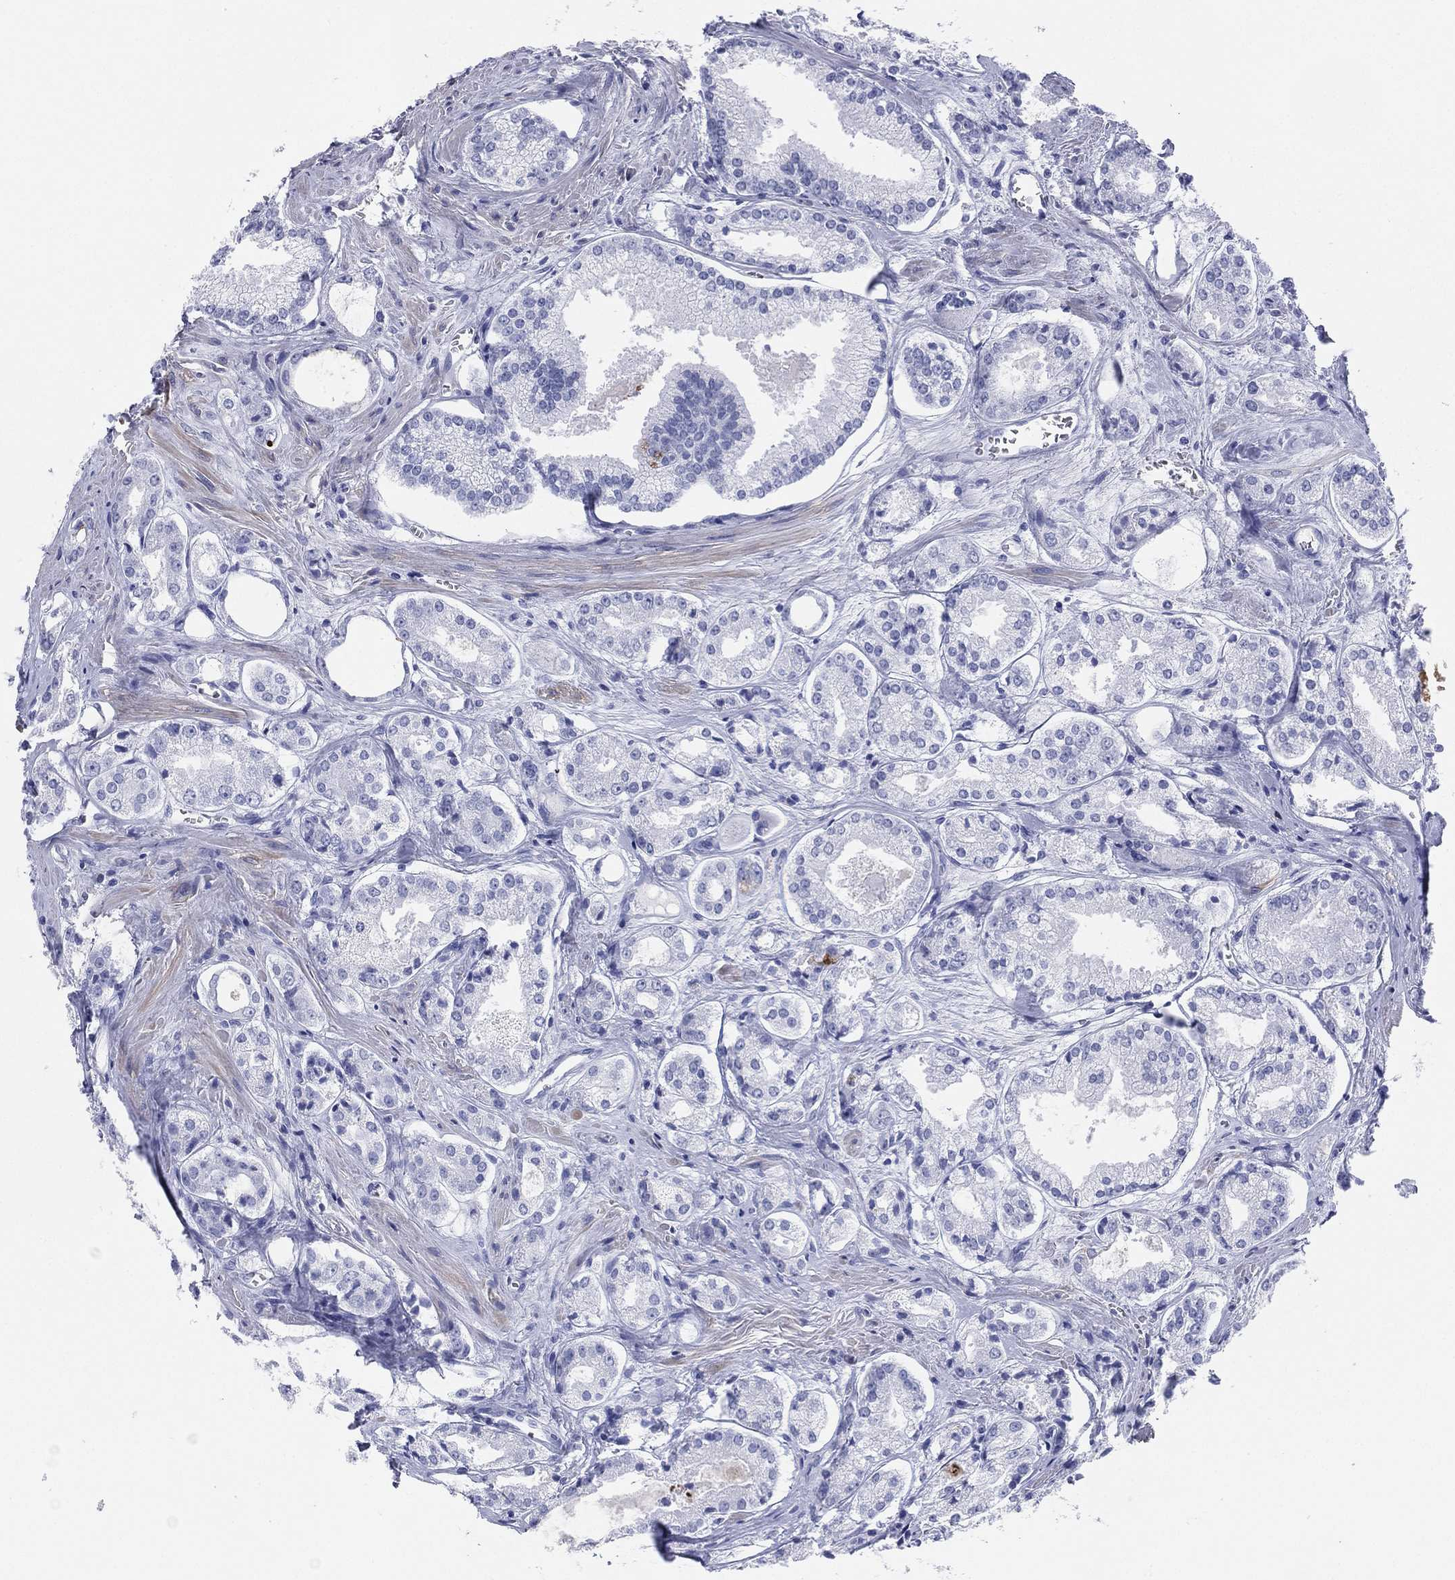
{"staining": {"intensity": "negative", "quantity": "none", "location": "none"}, "tissue": "prostate cancer", "cell_type": "Tumor cells", "image_type": "cancer", "snomed": [{"axis": "morphology", "description": "Adenocarcinoma, NOS"}, {"axis": "topography", "description": "Prostate"}], "caption": "An immunohistochemistry micrograph of adenocarcinoma (prostate) is shown. There is no staining in tumor cells of adenocarcinoma (prostate).", "gene": "CD79A", "patient": {"sex": "male", "age": 72}}